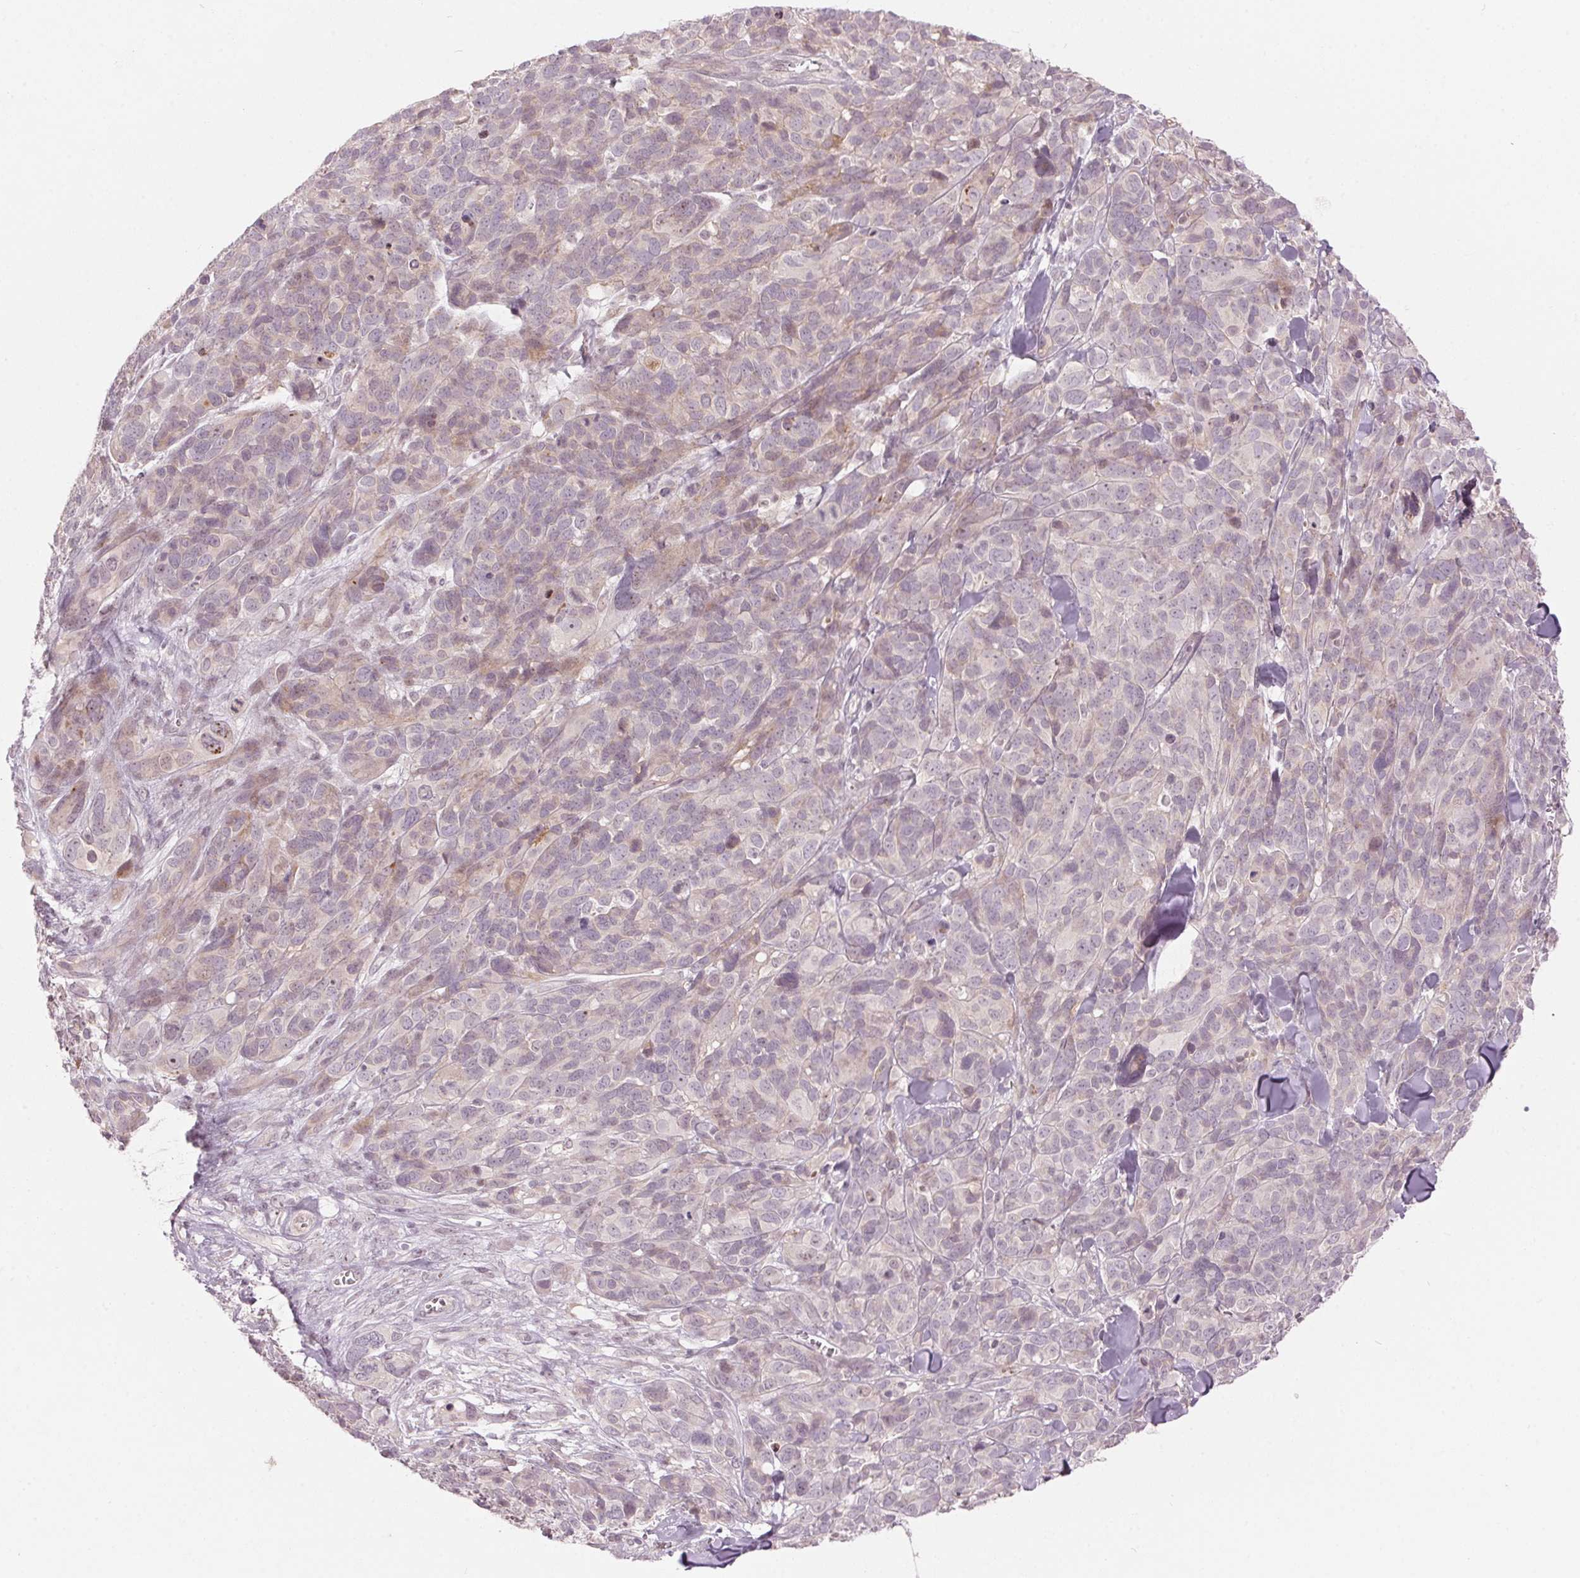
{"staining": {"intensity": "weak", "quantity": "<25%", "location": "cytoplasmic/membranous"}, "tissue": "melanoma", "cell_type": "Tumor cells", "image_type": "cancer", "snomed": [{"axis": "morphology", "description": "Malignant melanoma, NOS"}, {"axis": "topography", "description": "Skin"}], "caption": "Photomicrograph shows no significant protein expression in tumor cells of melanoma.", "gene": "TMED6", "patient": {"sex": "male", "age": 51}}